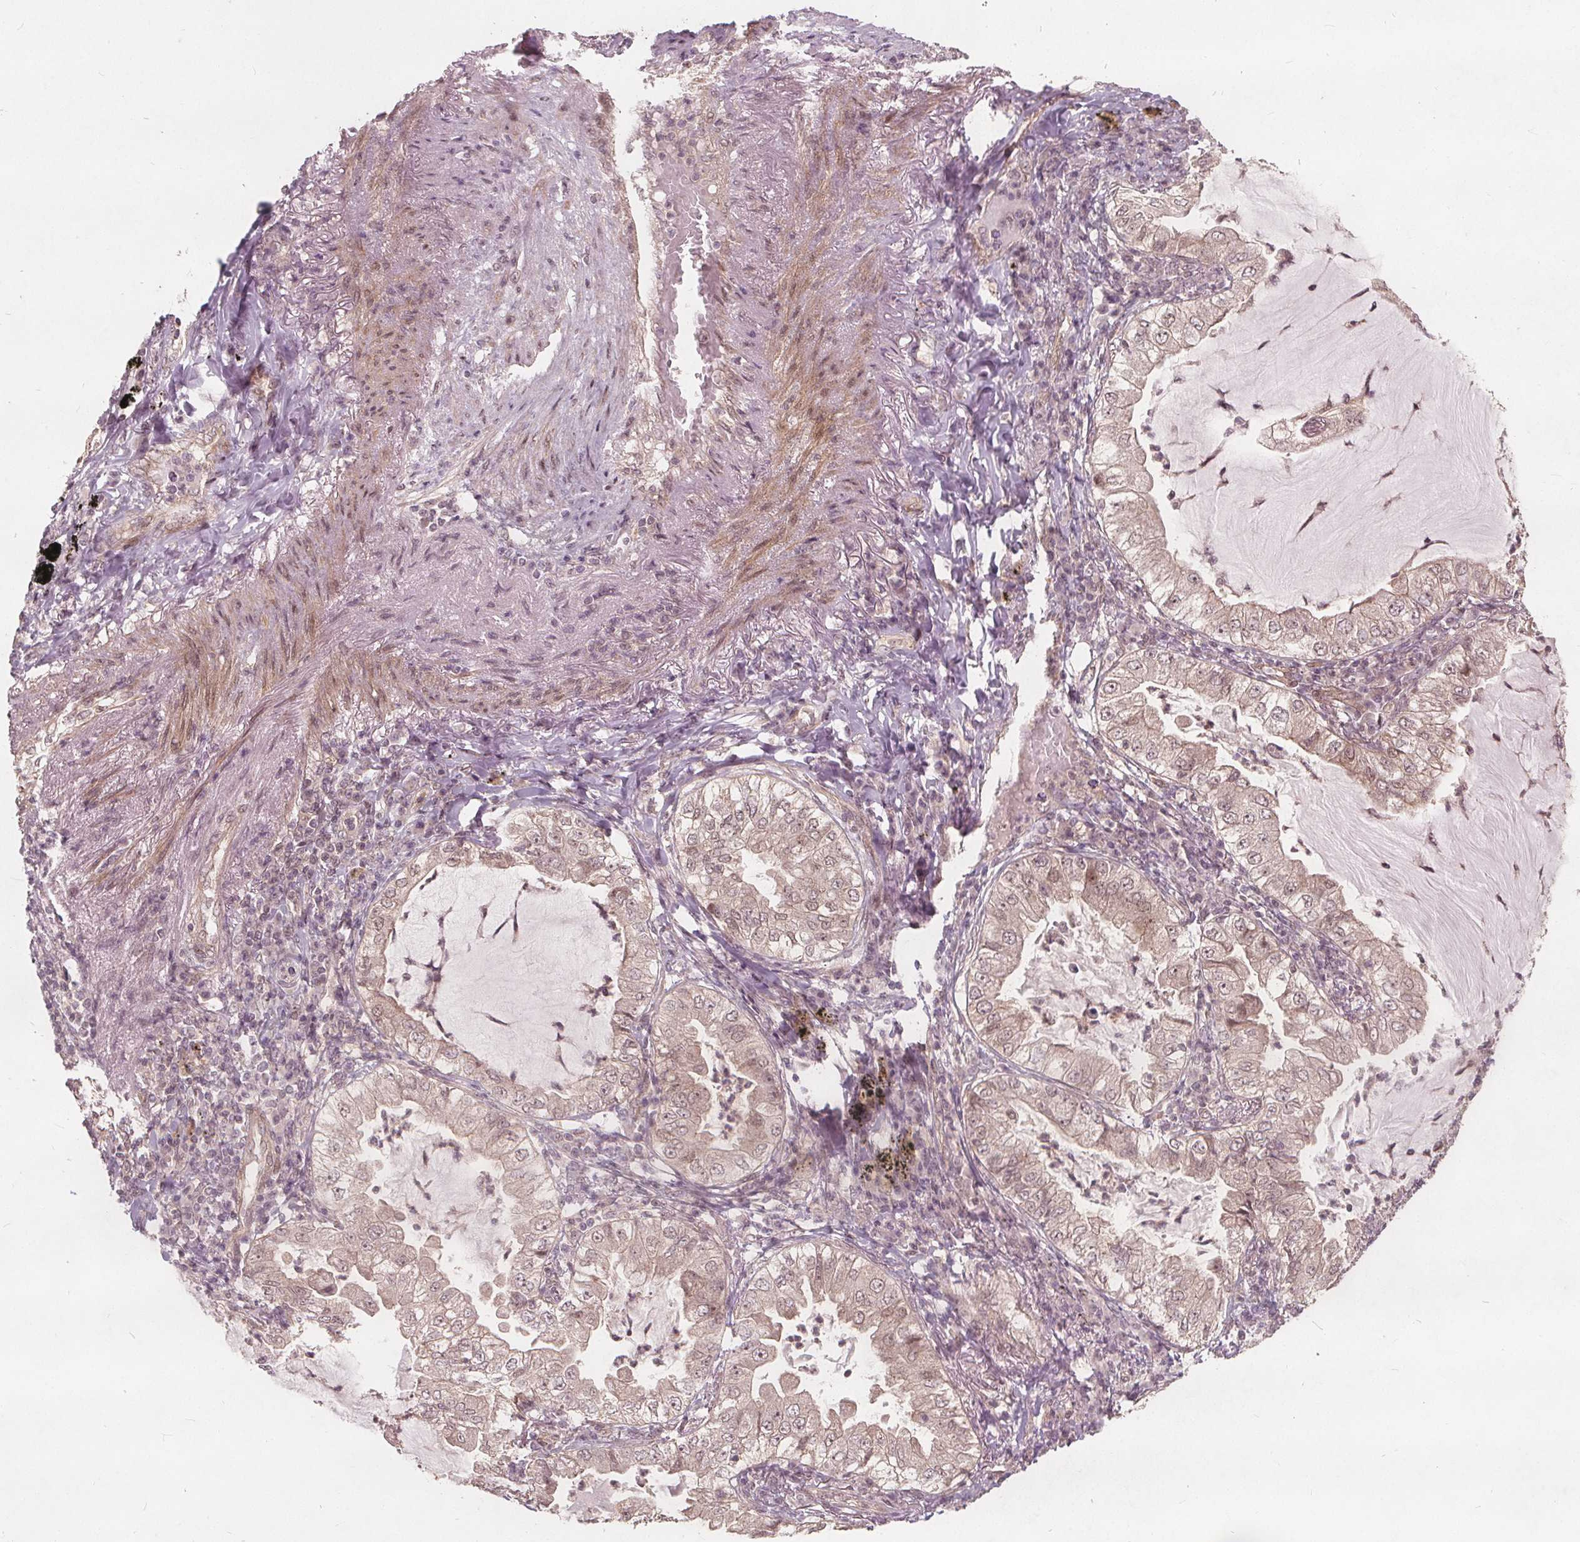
{"staining": {"intensity": "weak", "quantity": ">75%", "location": "cytoplasmic/membranous"}, "tissue": "lung cancer", "cell_type": "Tumor cells", "image_type": "cancer", "snomed": [{"axis": "morphology", "description": "Adenocarcinoma, NOS"}, {"axis": "topography", "description": "Lung"}], "caption": "A micrograph of human lung cancer (adenocarcinoma) stained for a protein displays weak cytoplasmic/membranous brown staining in tumor cells. The staining is performed using DAB (3,3'-diaminobenzidine) brown chromogen to label protein expression. The nuclei are counter-stained blue using hematoxylin.", "gene": "PPP1CB", "patient": {"sex": "female", "age": 73}}